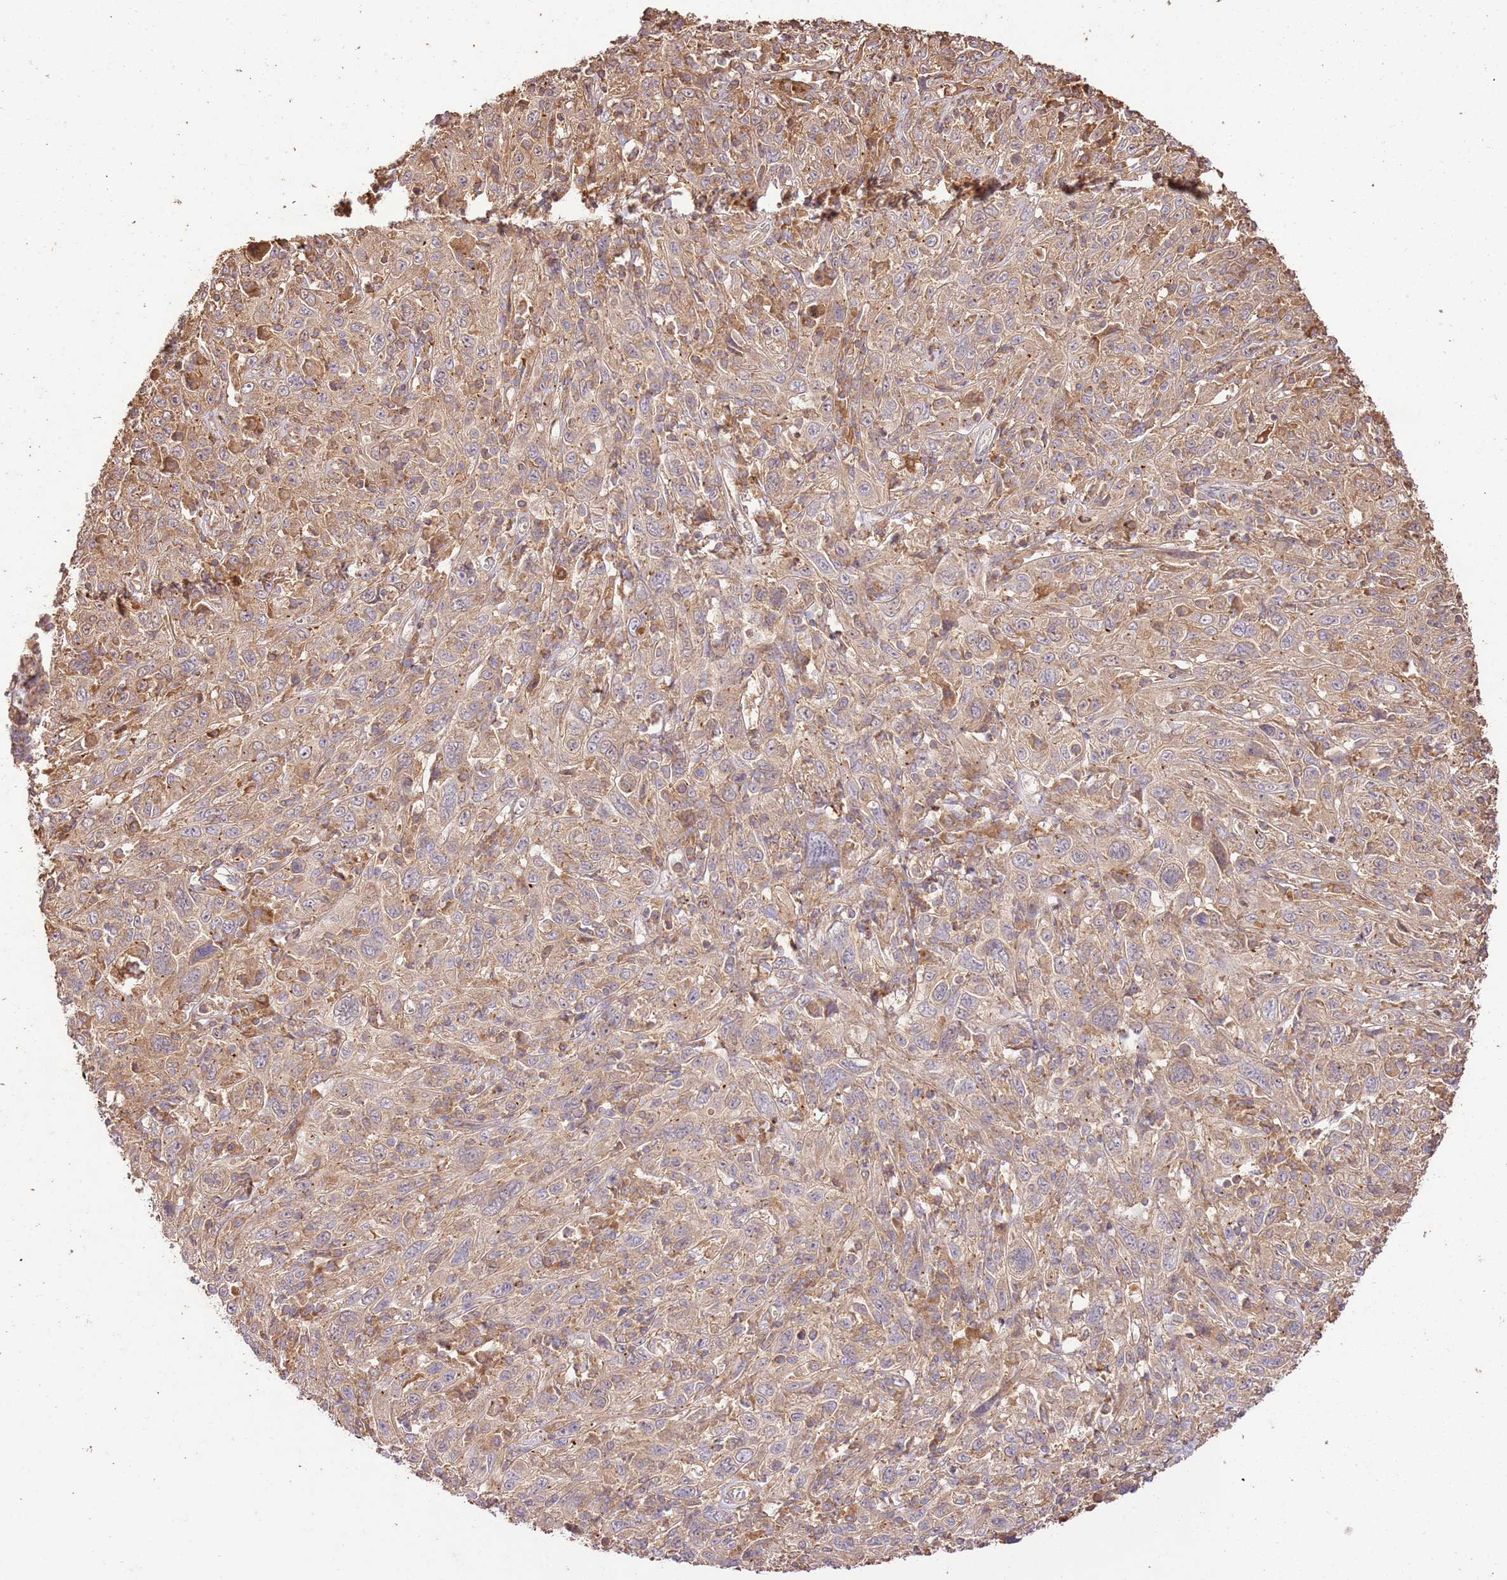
{"staining": {"intensity": "weak", "quantity": "25%-75%", "location": "cytoplasmic/membranous"}, "tissue": "cervical cancer", "cell_type": "Tumor cells", "image_type": "cancer", "snomed": [{"axis": "morphology", "description": "Squamous cell carcinoma, NOS"}, {"axis": "topography", "description": "Cervix"}], "caption": "Weak cytoplasmic/membranous protein staining is identified in about 25%-75% of tumor cells in cervical cancer.", "gene": "CEP55", "patient": {"sex": "female", "age": 46}}